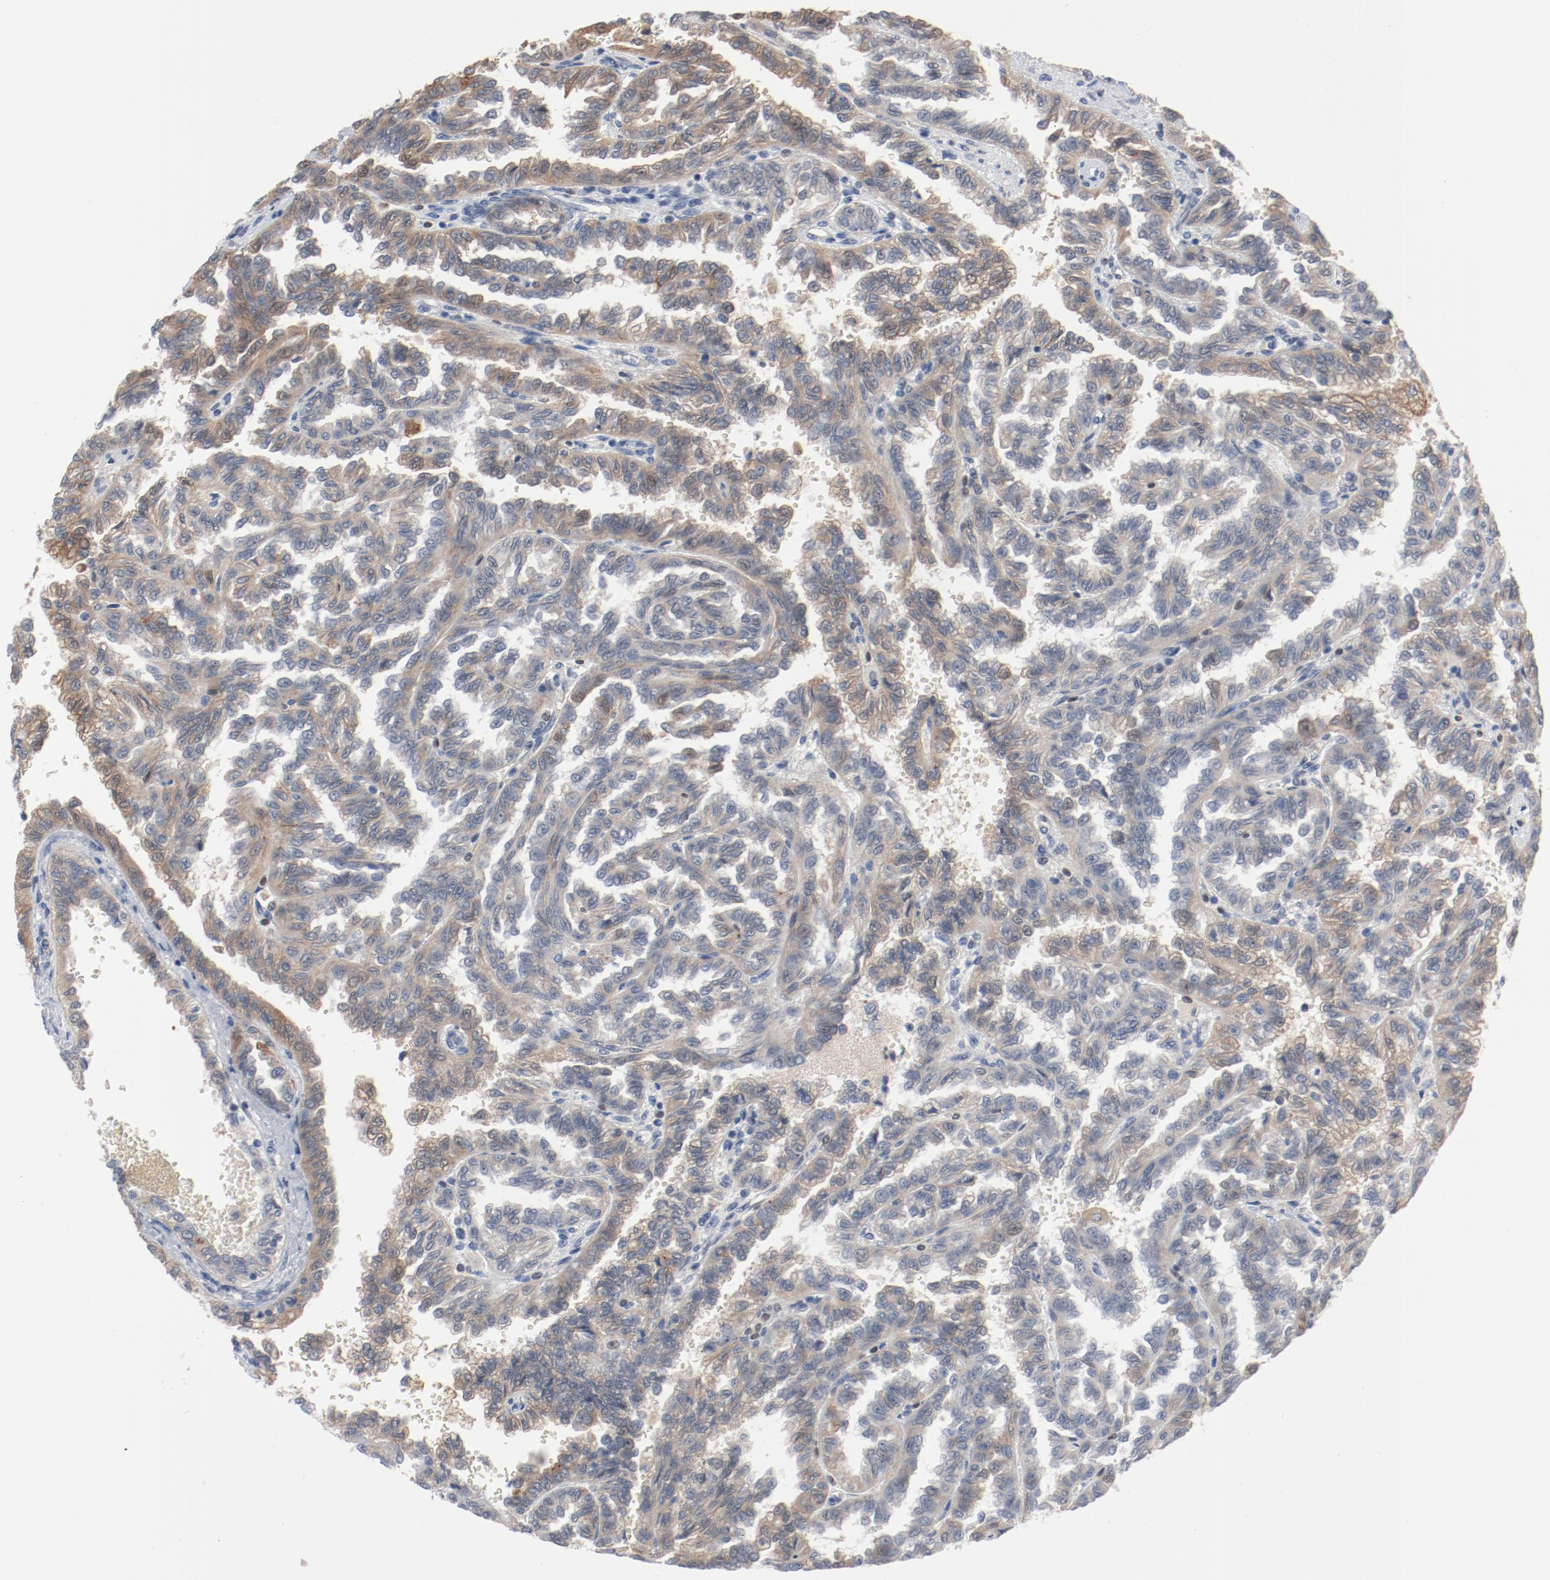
{"staining": {"intensity": "weak", "quantity": "<25%", "location": "cytoplasmic/membranous"}, "tissue": "renal cancer", "cell_type": "Tumor cells", "image_type": "cancer", "snomed": [{"axis": "morphology", "description": "Inflammation, NOS"}, {"axis": "morphology", "description": "Adenocarcinoma, NOS"}, {"axis": "topography", "description": "Kidney"}], "caption": "Tumor cells show no significant protein expression in adenocarcinoma (renal).", "gene": "FOXP1", "patient": {"sex": "male", "age": 68}}